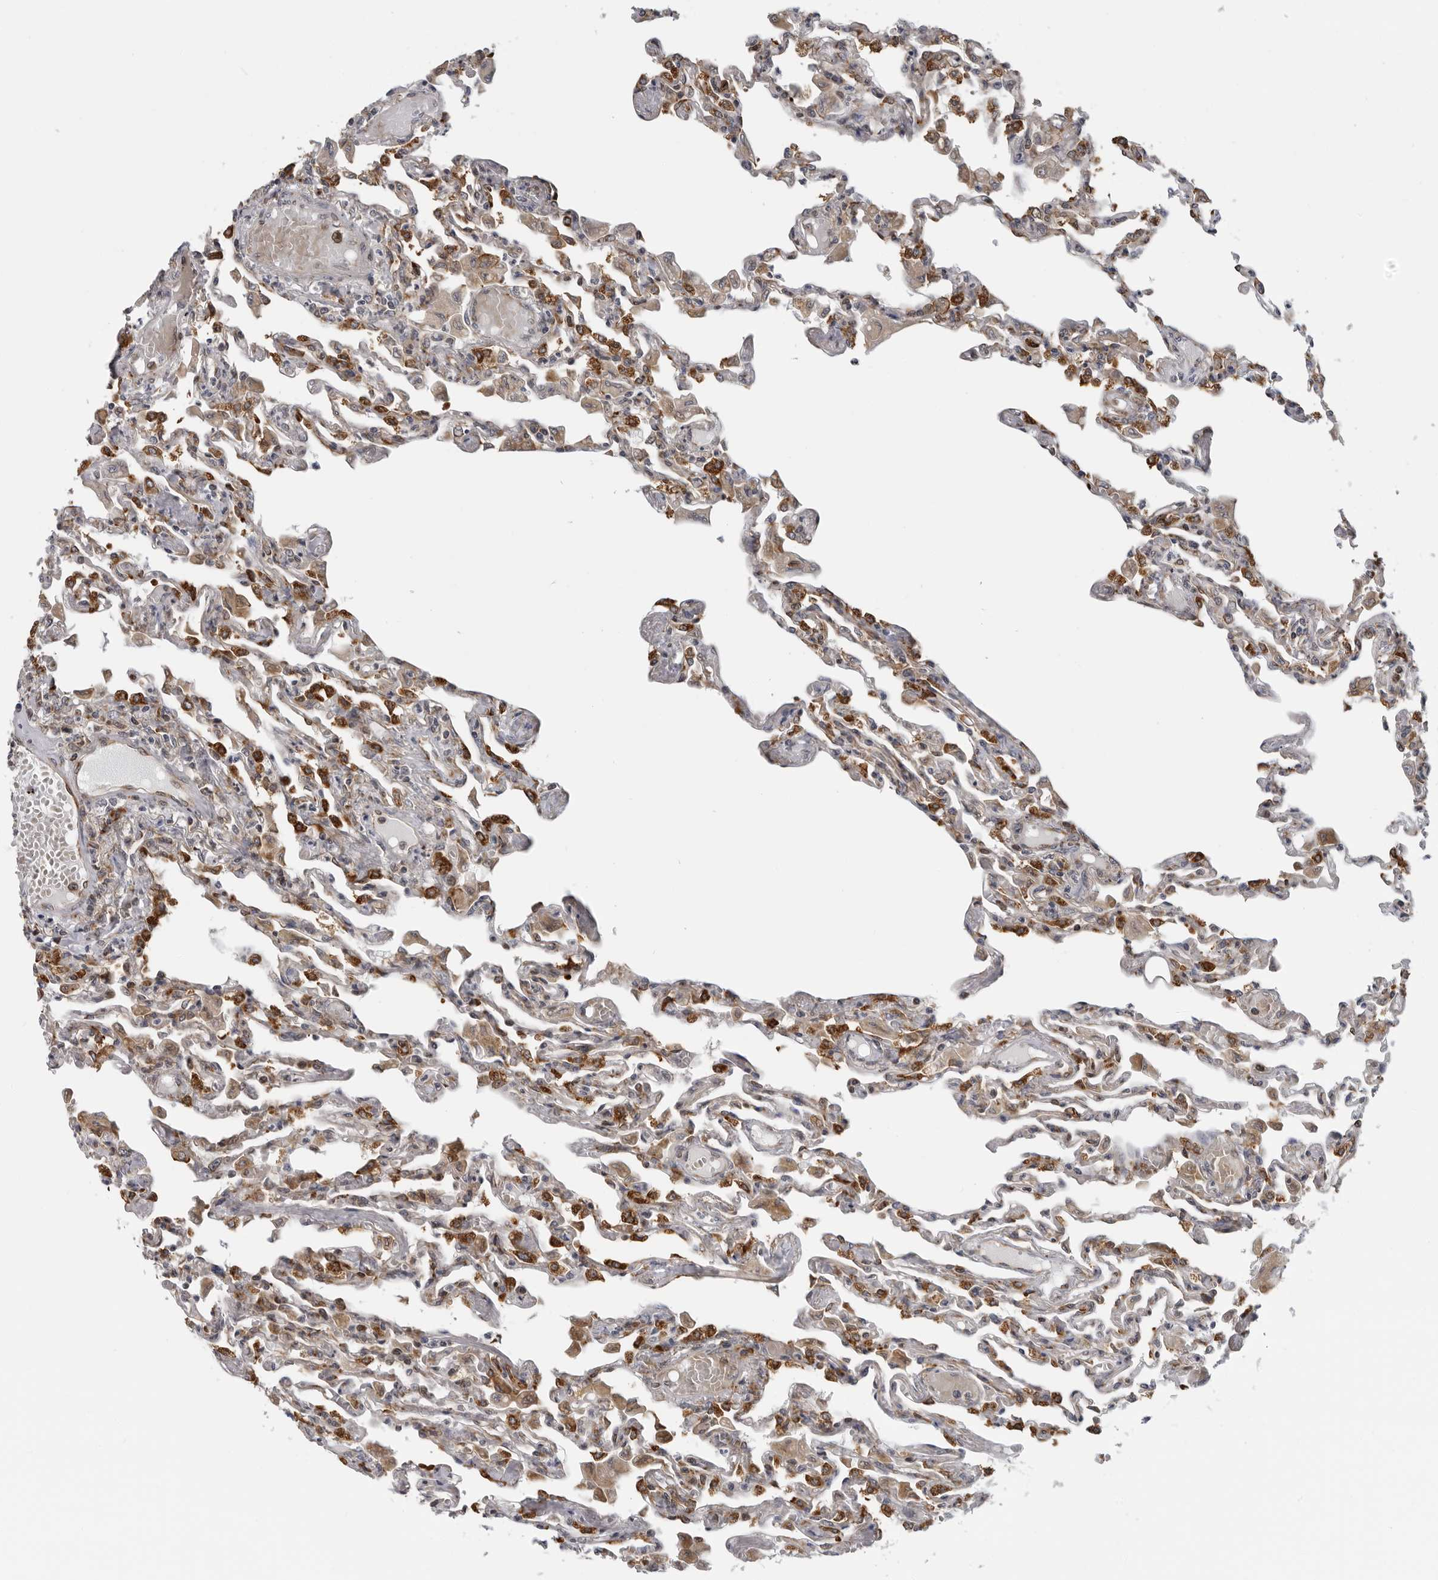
{"staining": {"intensity": "weak", "quantity": "<25%", "location": "cytoplasmic/membranous"}, "tissue": "lung", "cell_type": "Alveolar cells", "image_type": "normal", "snomed": [{"axis": "morphology", "description": "Normal tissue, NOS"}, {"axis": "topography", "description": "Bronchus"}, {"axis": "topography", "description": "Lung"}], "caption": "This is an immunohistochemistry photomicrograph of unremarkable lung. There is no staining in alveolar cells.", "gene": "ALPK2", "patient": {"sex": "female", "age": 49}}